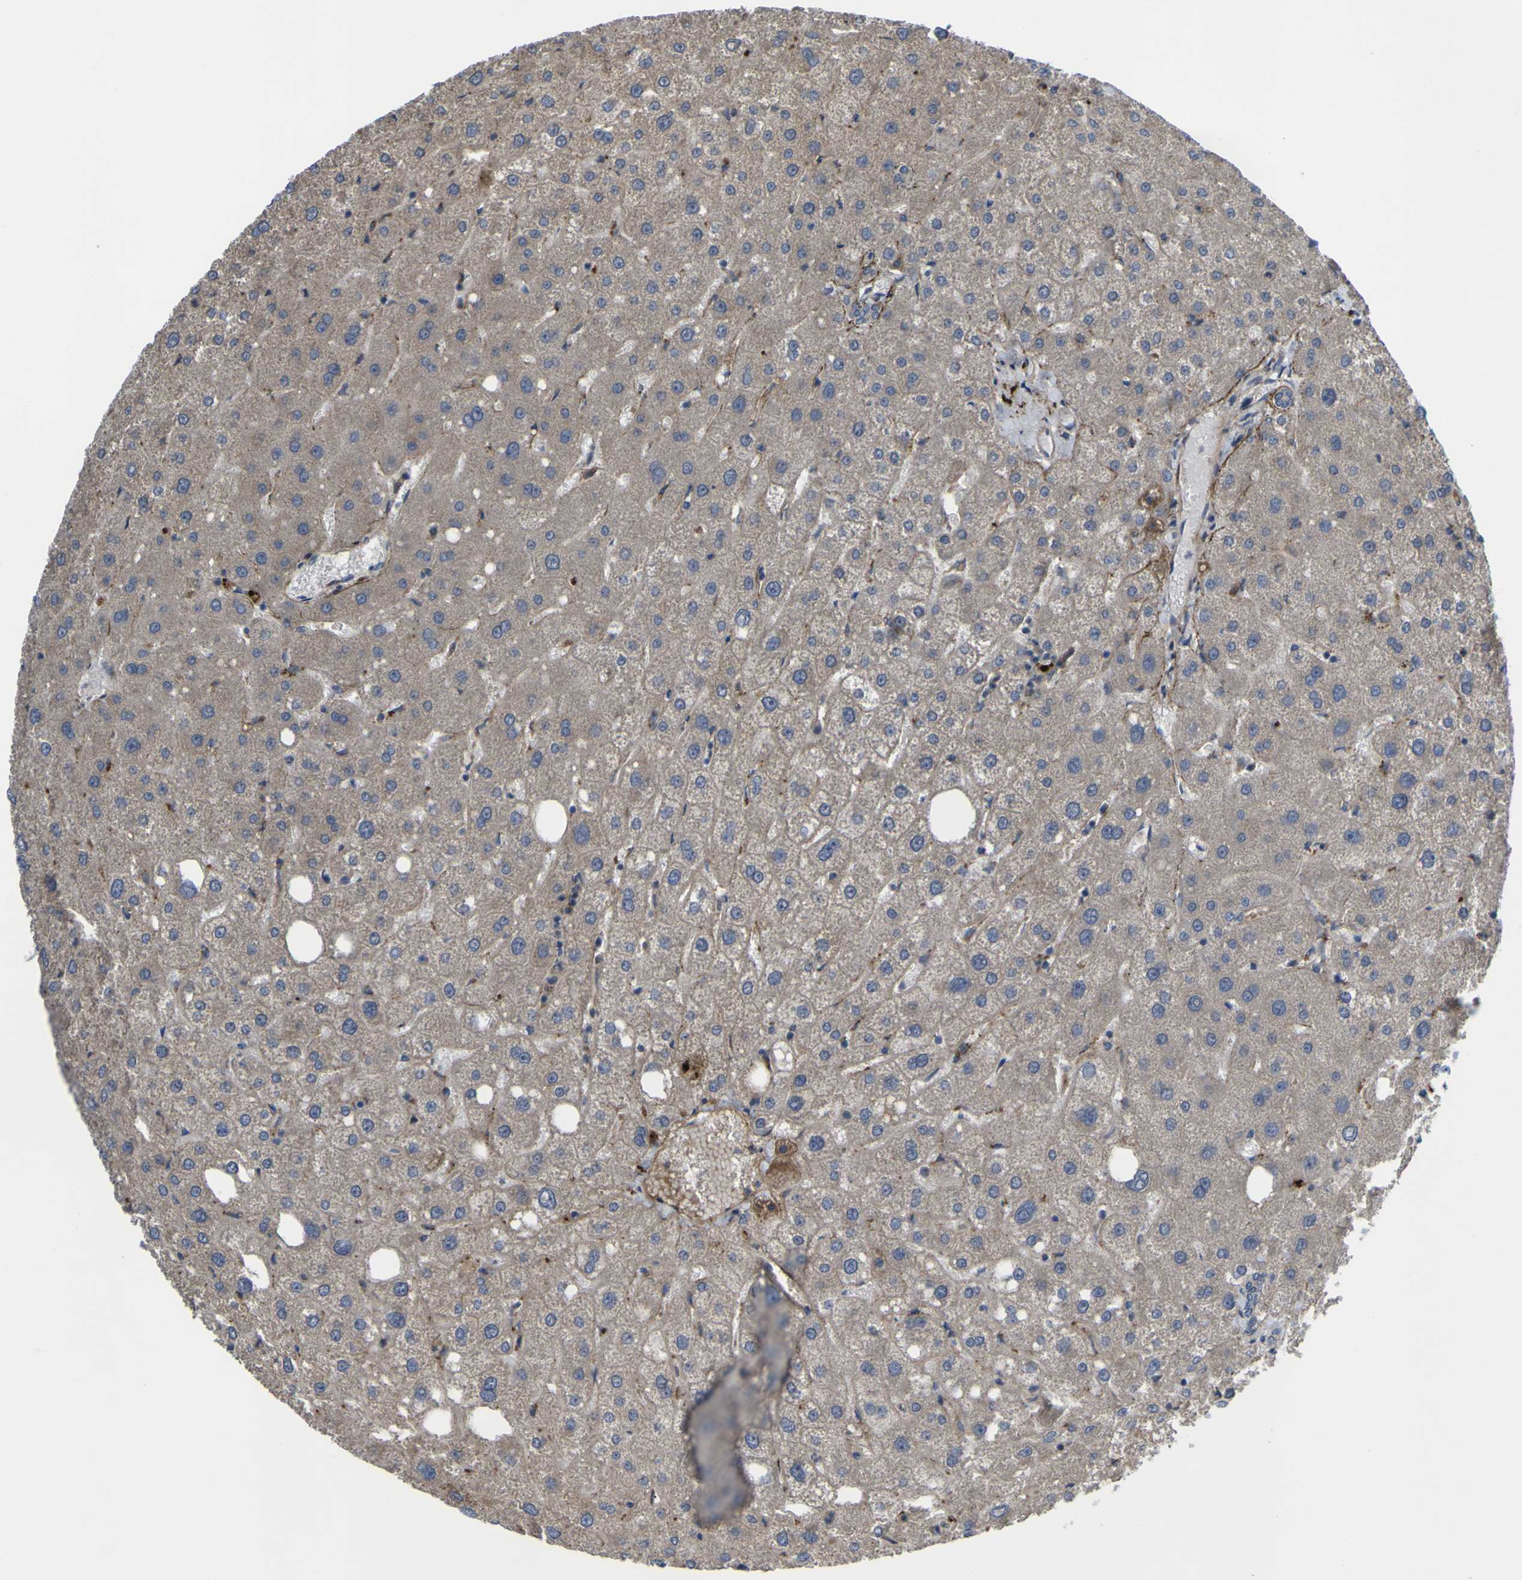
{"staining": {"intensity": "weak", "quantity": ">75%", "location": "cytoplasmic/membranous"}, "tissue": "liver", "cell_type": "Cholangiocytes", "image_type": "normal", "snomed": [{"axis": "morphology", "description": "Normal tissue, NOS"}, {"axis": "topography", "description": "Liver"}], "caption": "Immunohistochemical staining of normal human liver shows weak cytoplasmic/membranous protein expression in approximately >75% of cholangiocytes. The protein of interest is shown in brown color, while the nuclei are stained blue.", "gene": "GPLD1", "patient": {"sex": "male", "age": 73}}